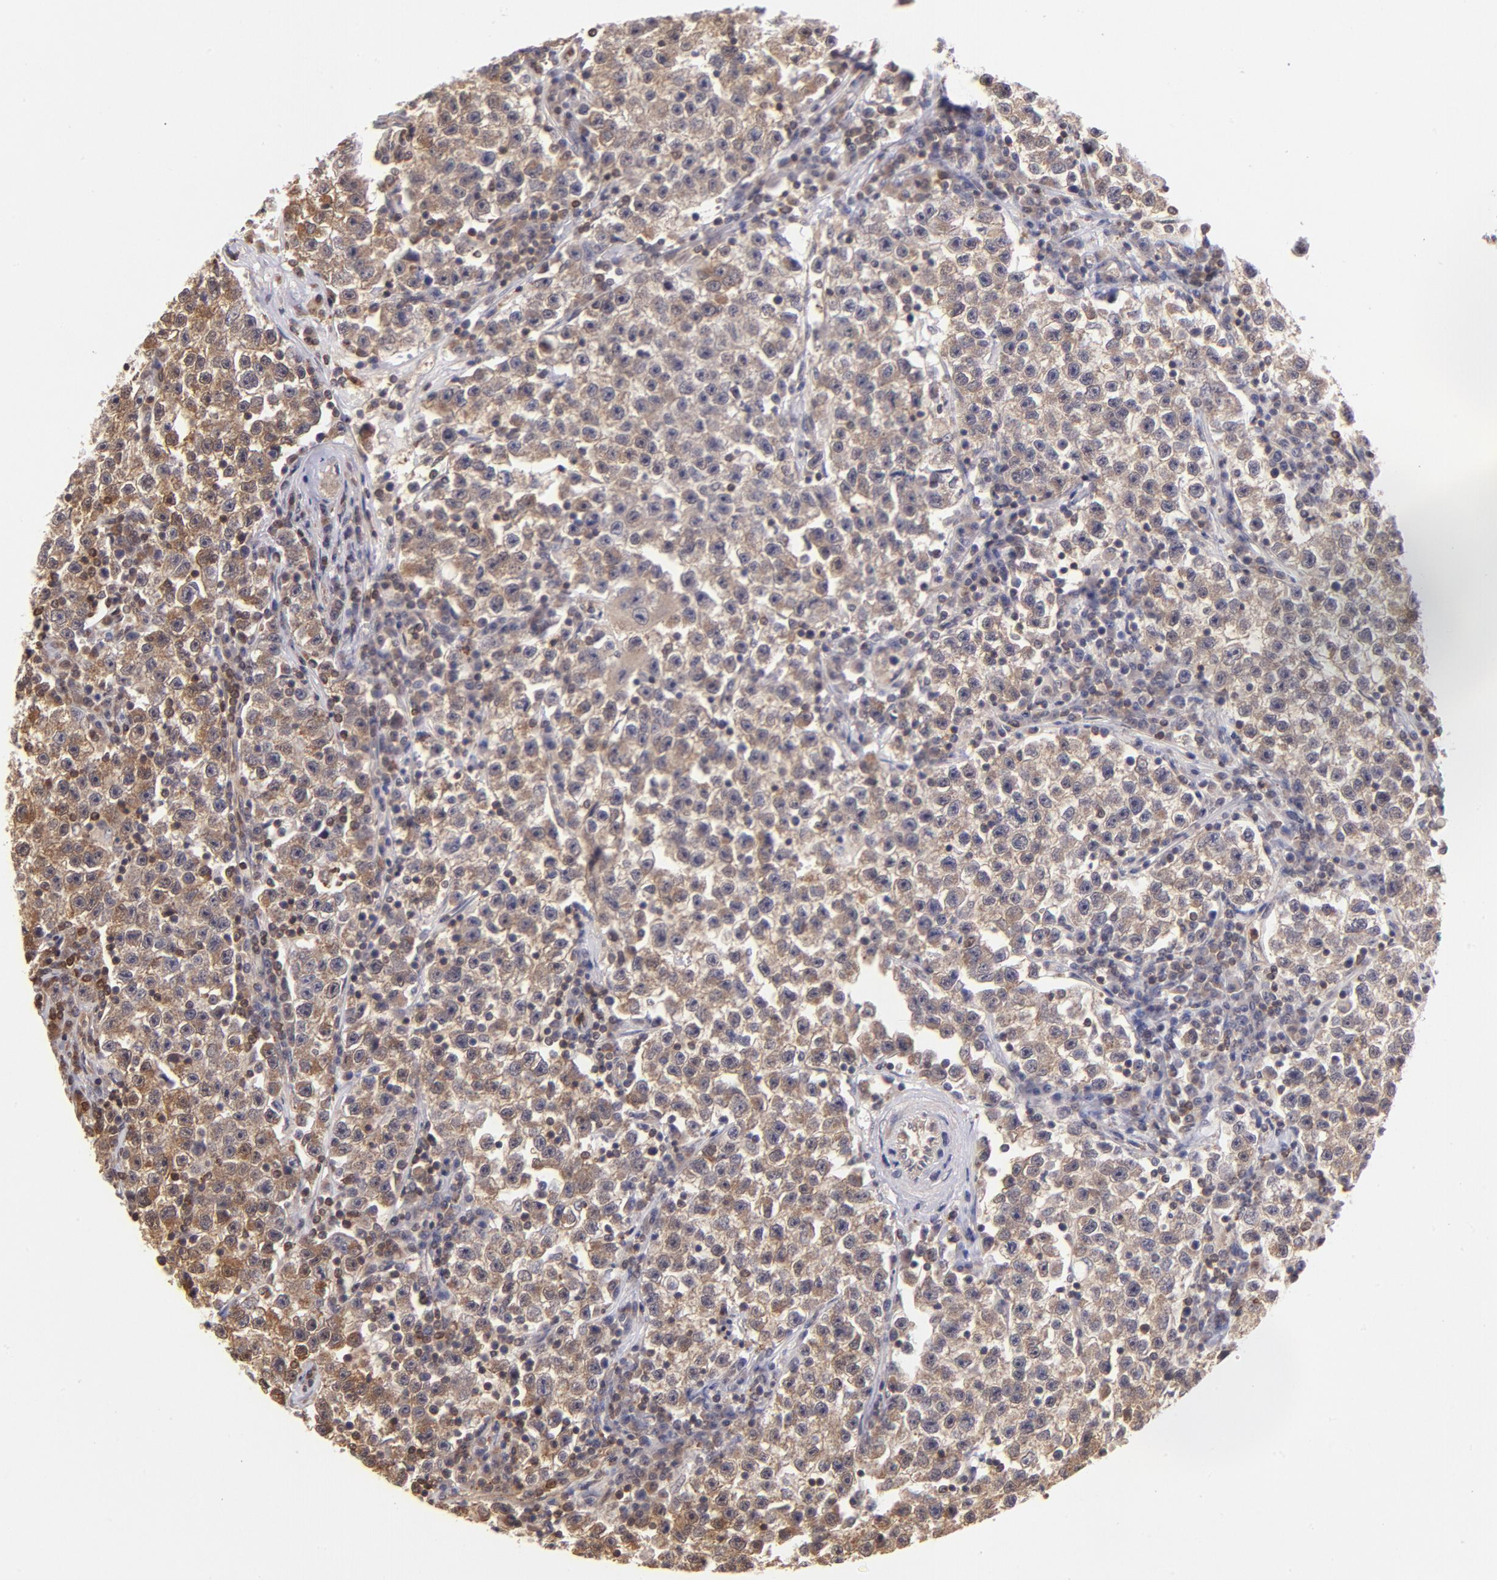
{"staining": {"intensity": "weak", "quantity": ">75%", "location": "cytoplasmic/membranous"}, "tissue": "testis cancer", "cell_type": "Tumor cells", "image_type": "cancer", "snomed": [{"axis": "morphology", "description": "Seminoma, NOS"}, {"axis": "topography", "description": "Testis"}], "caption": "A low amount of weak cytoplasmic/membranous expression is appreciated in approximately >75% of tumor cells in testis cancer tissue.", "gene": "YWHAB", "patient": {"sex": "male", "age": 22}}